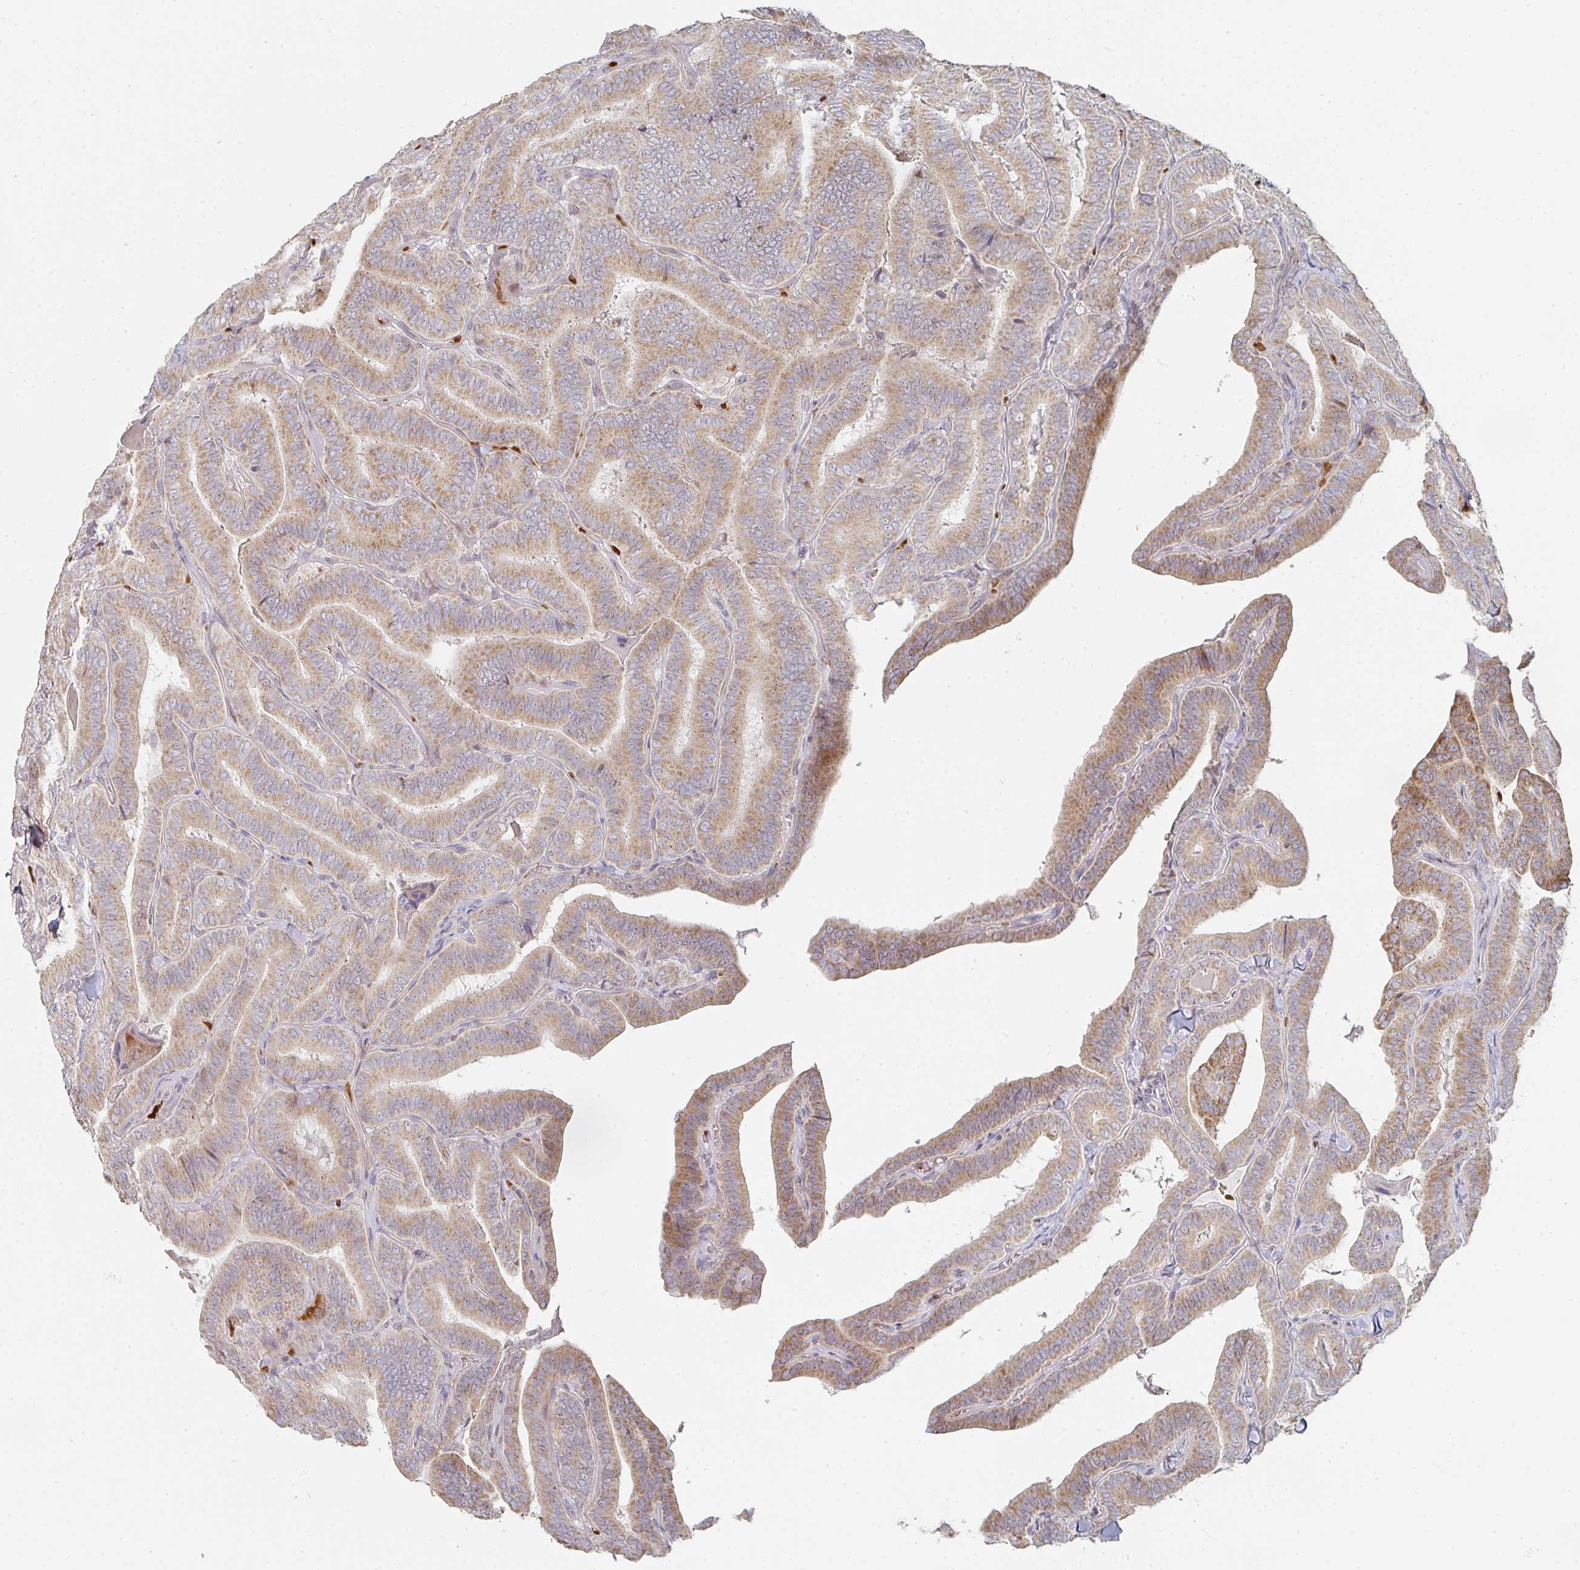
{"staining": {"intensity": "moderate", "quantity": ">75%", "location": "cytoplasmic/membranous"}, "tissue": "thyroid cancer", "cell_type": "Tumor cells", "image_type": "cancer", "snomed": [{"axis": "morphology", "description": "Papillary adenocarcinoma, NOS"}, {"axis": "topography", "description": "Thyroid gland"}], "caption": "A histopathology image of thyroid cancer (papillary adenocarcinoma) stained for a protein exhibits moderate cytoplasmic/membranous brown staining in tumor cells. The staining was performed using DAB, with brown indicating positive protein expression. Nuclei are stained blue with hematoxylin.", "gene": "ZNF526", "patient": {"sex": "male", "age": 61}}